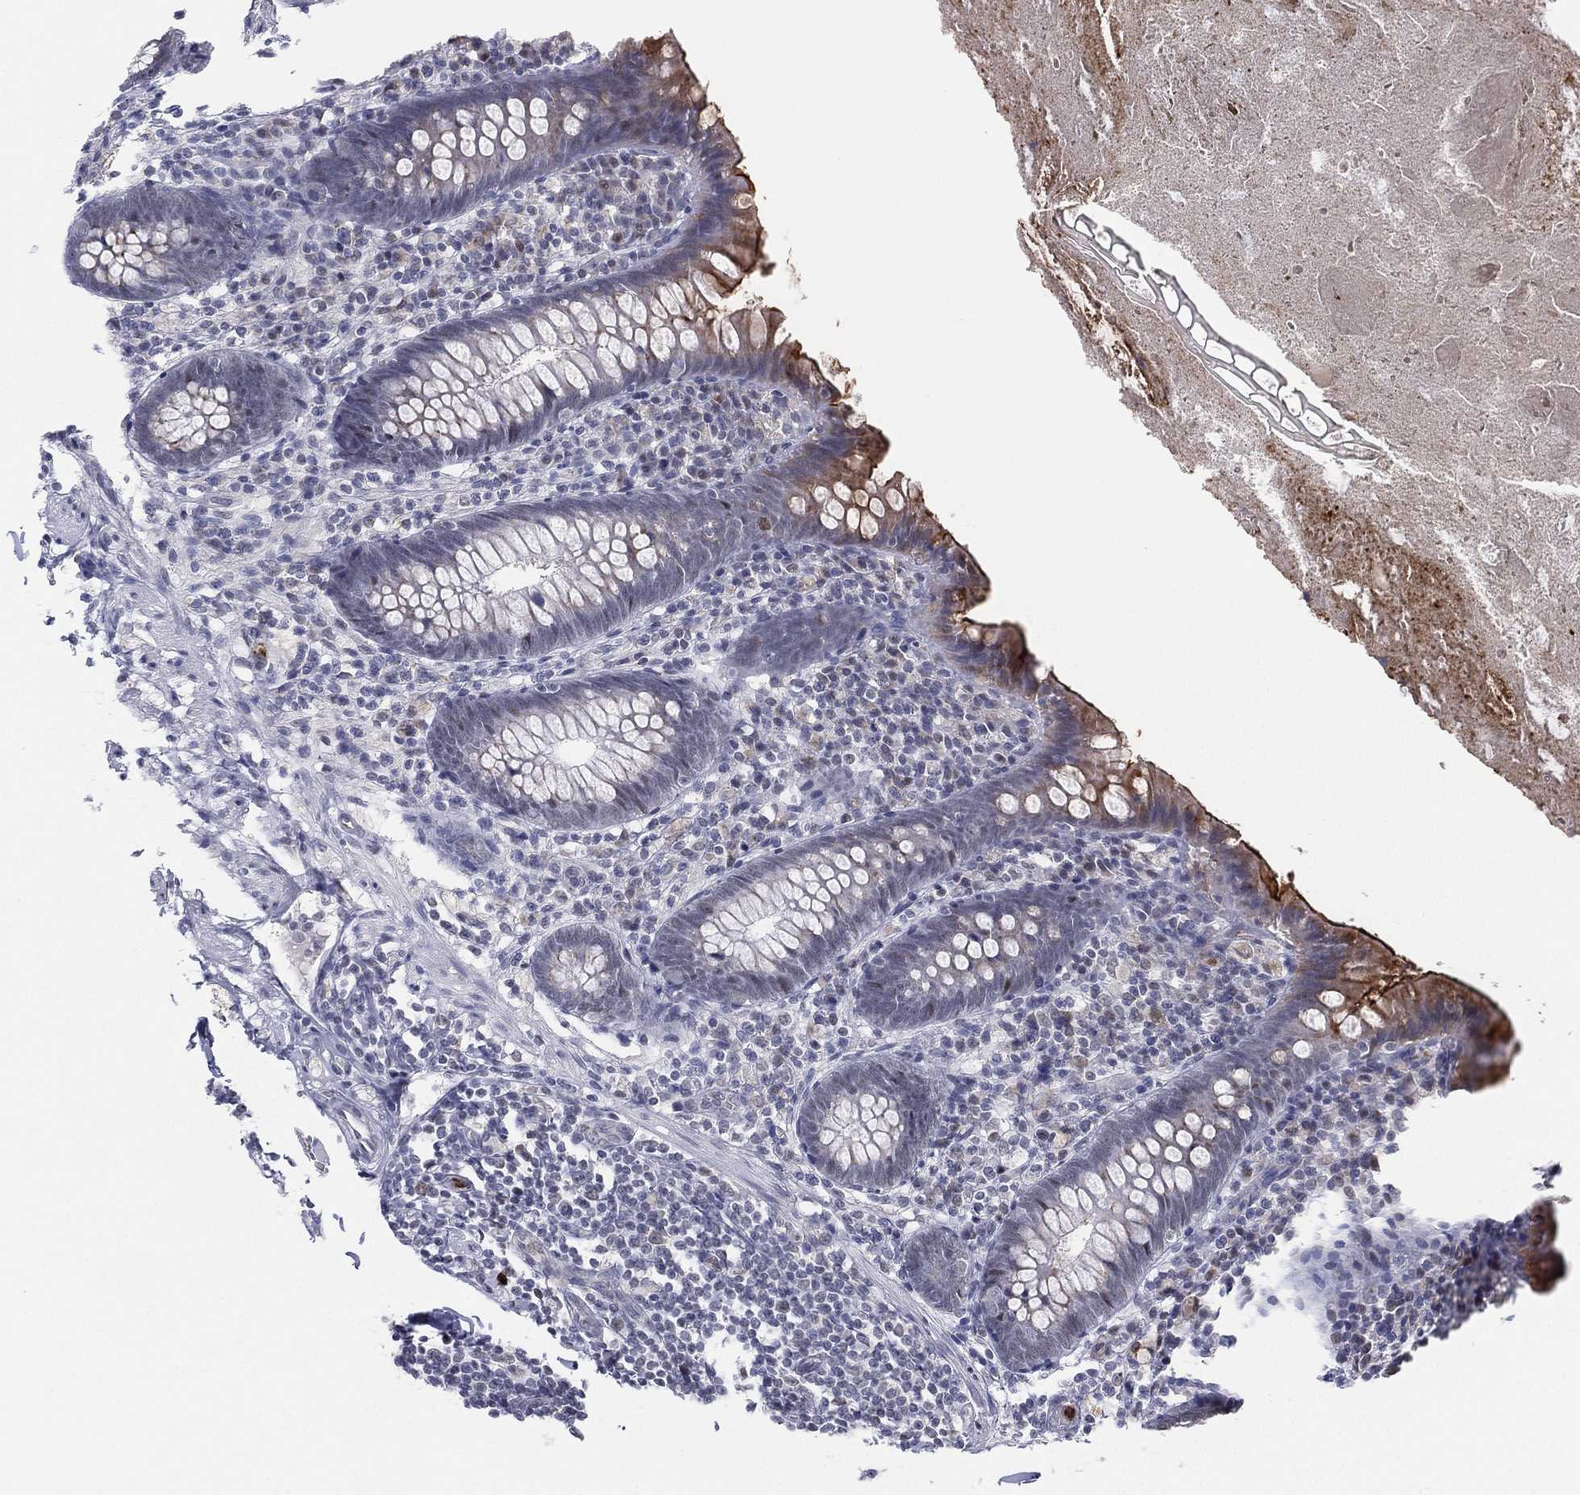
{"staining": {"intensity": "strong", "quantity": "<25%", "location": "cytoplasmic/membranous"}, "tissue": "appendix", "cell_type": "Glandular cells", "image_type": "normal", "snomed": [{"axis": "morphology", "description": "Normal tissue, NOS"}, {"axis": "topography", "description": "Appendix"}], "caption": "Strong cytoplasmic/membranous positivity is identified in approximately <25% of glandular cells in unremarkable appendix.", "gene": "CD177", "patient": {"sex": "male", "age": 47}}